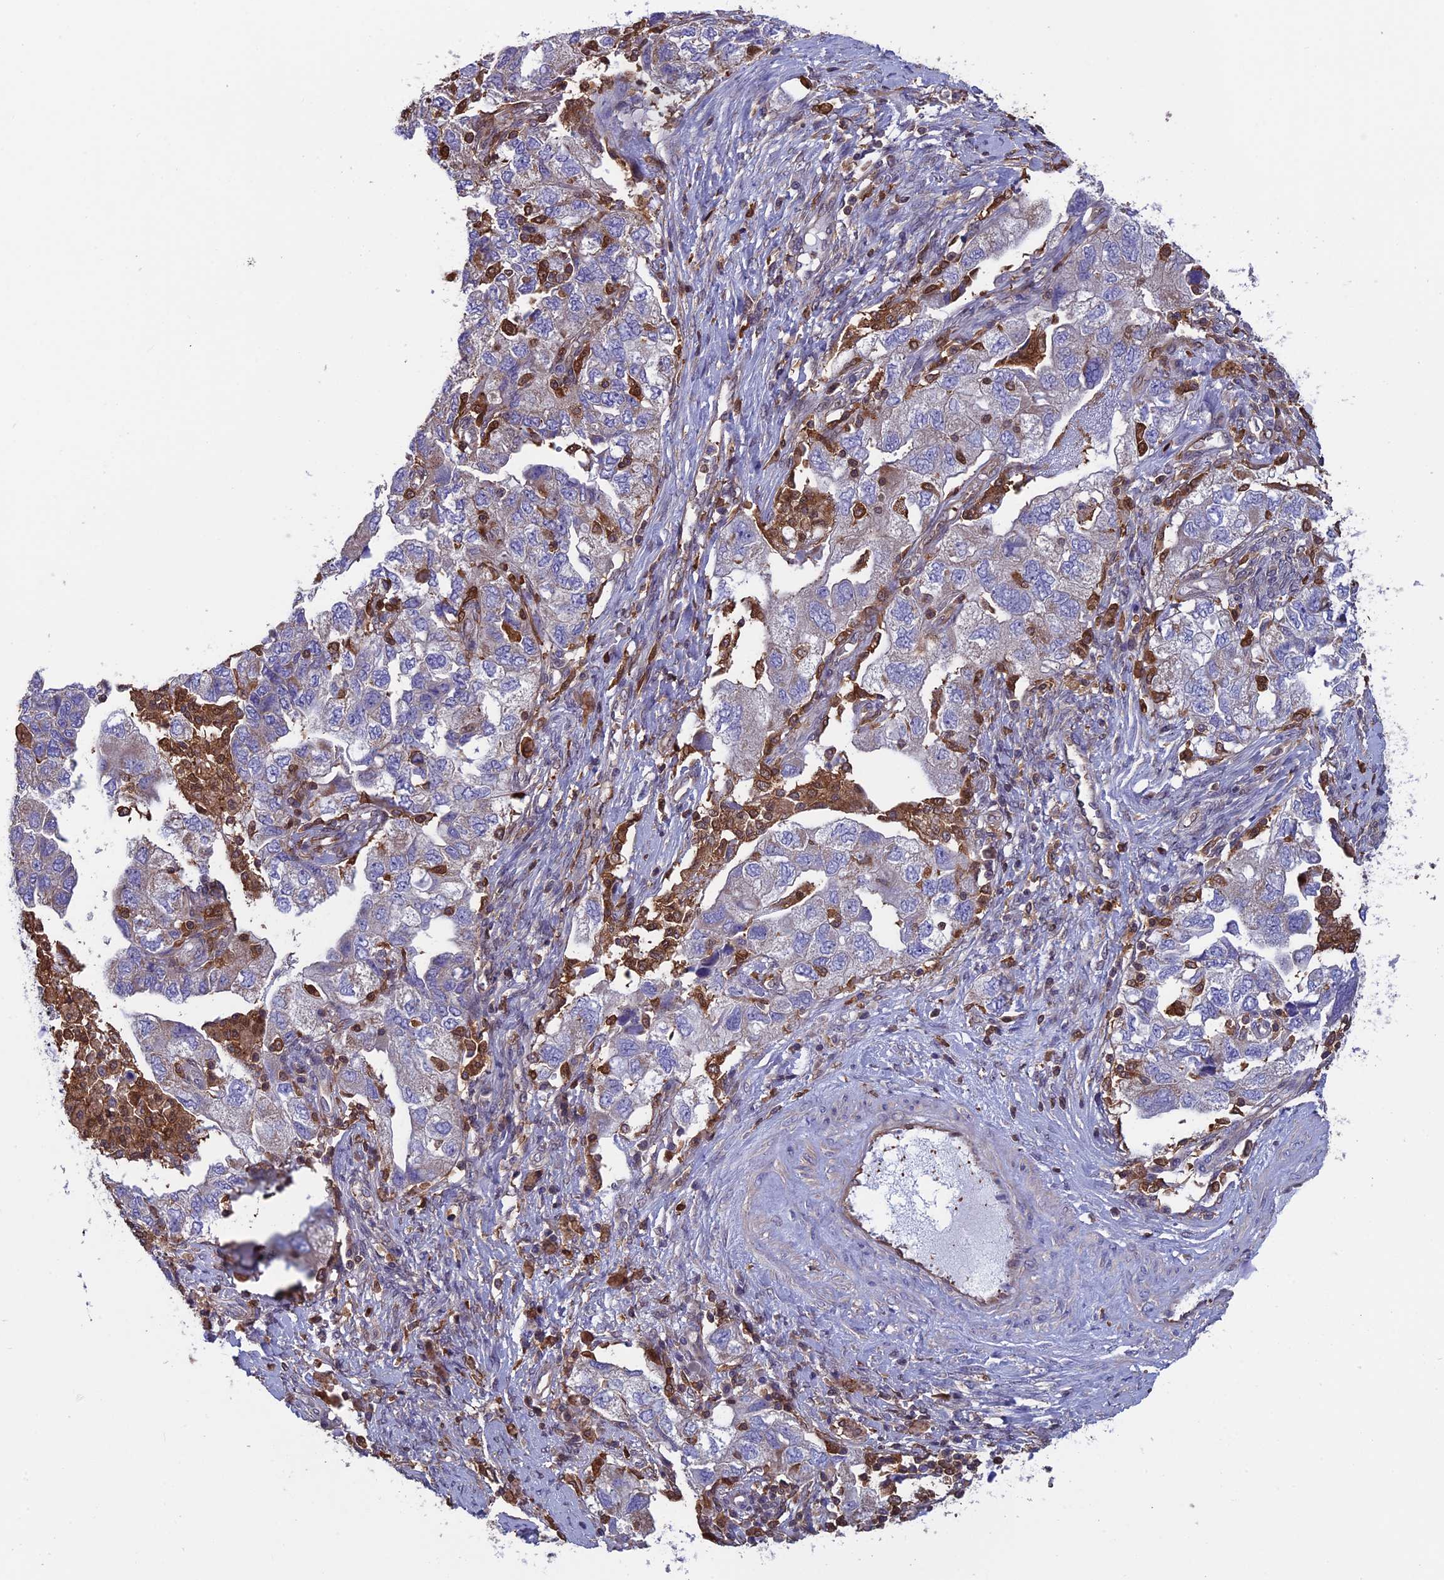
{"staining": {"intensity": "negative", "quantity": "none", "location": "none"}, "tissue": "ovarian cancer", "cell_type": "Tumor cells", "image_type": "cancer", "snomed": [{"axis": "morphology", "description": "Carcinoma, NOS"}, {"axis": "morphology", "description": "Cystadenocarcinoma, serous, NOS"}, {"axis": "topography", "description": "Ovary"}], "caption": "Tumor cells show no significant positivity in ovarian cancer (serous cystadenocarcinoma). (Stains: DAB immunohistochemistry (IHC) with hematoxylin counter stain, Microscopy: brightfield microscopy at high magnification).", "gene": "ARHGAP18", "patient": {"sex": "female", "age": 69}}